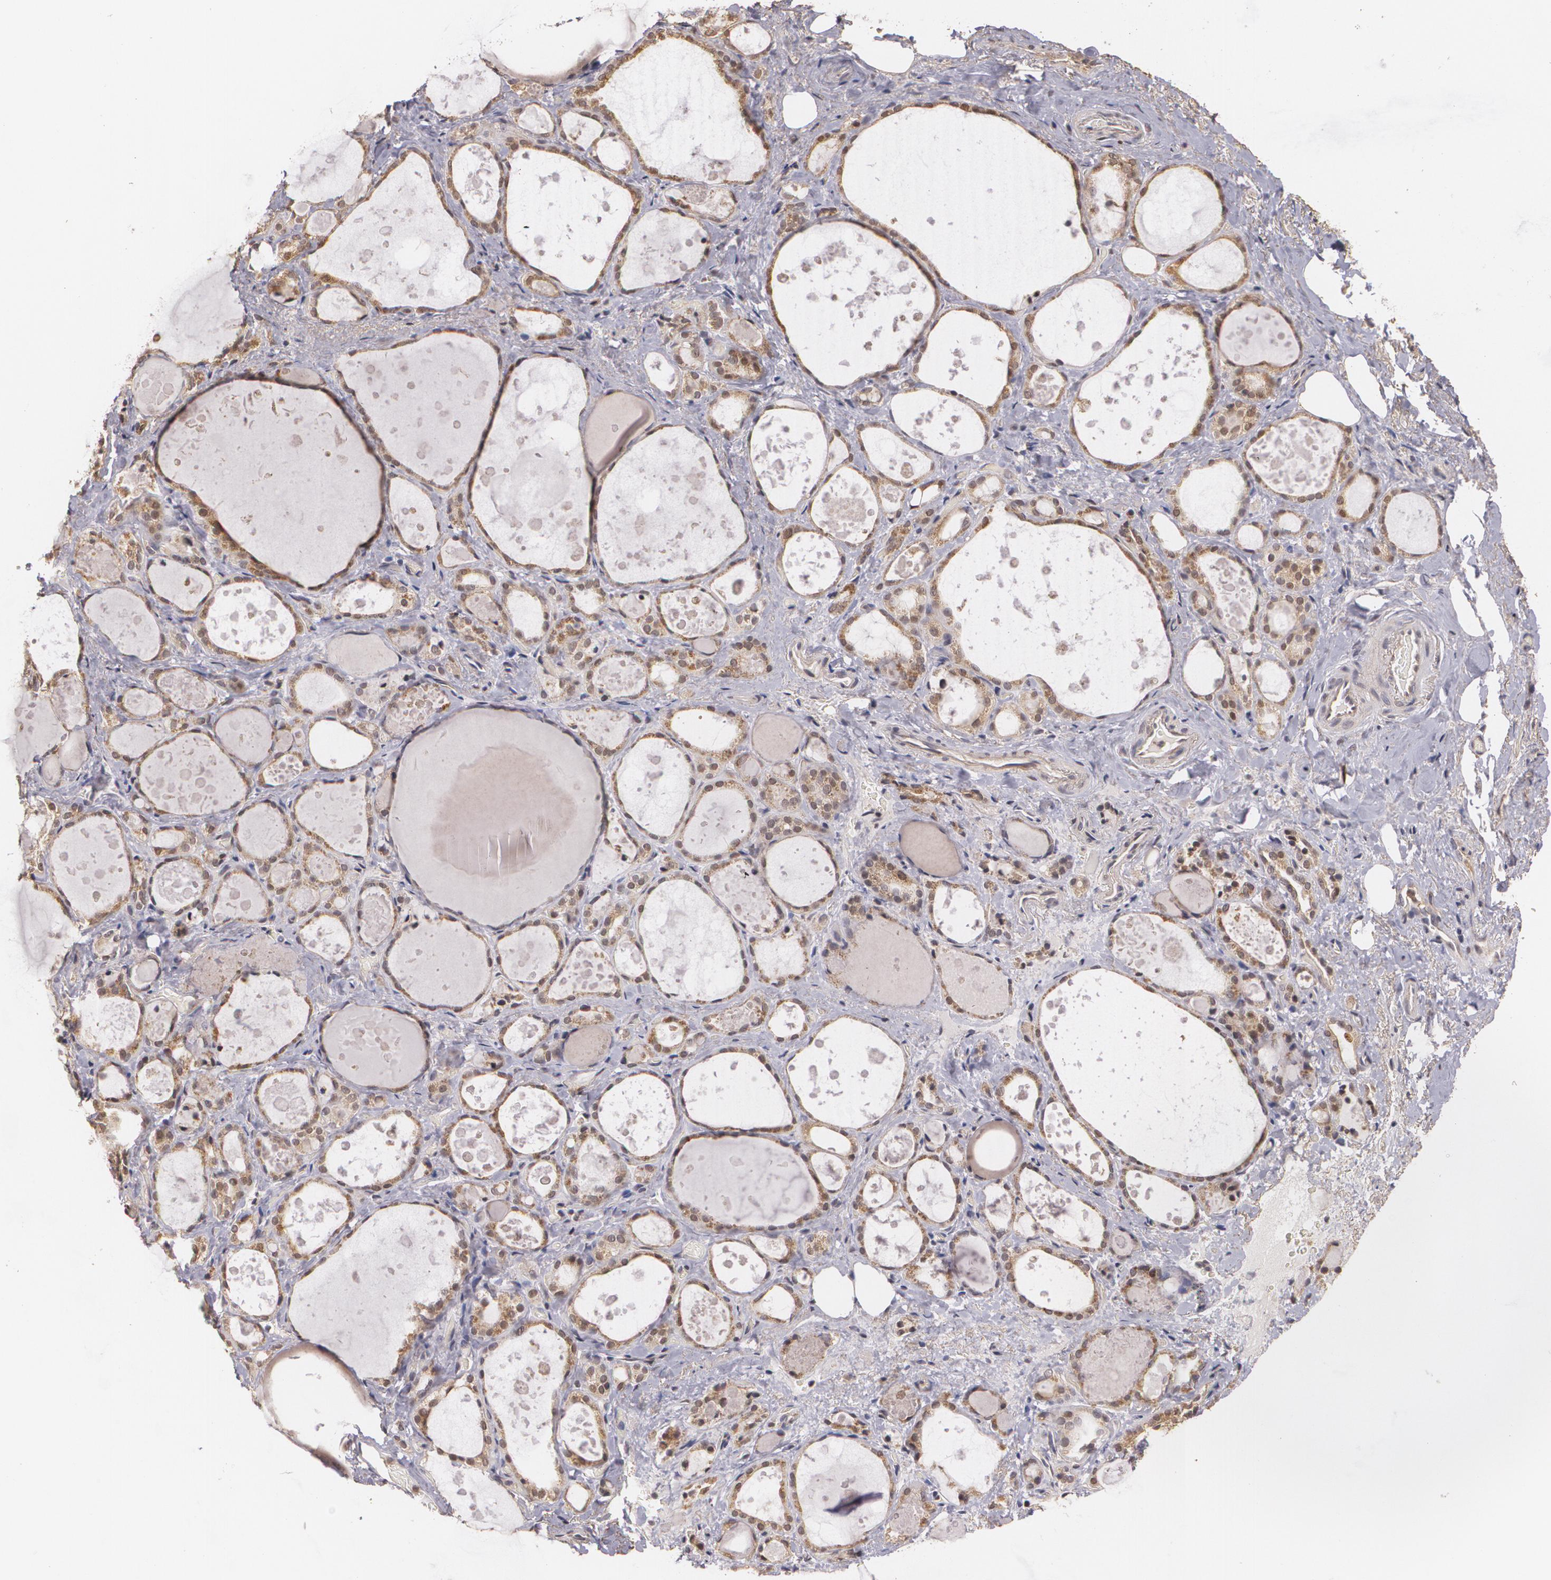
{"staining": {"intensity": "weak", "quantity": "25%-75%", "location": "cytoplasmic/membranous,nuclear"}, "tissue": "thyroid gland", "cell_type": "Glandular cells", "image_type": "normal", "snomed": [{"axis": "morphology", "description": "Normal tissue, NOS"}, {"axis": "topography", "description": "Thyroid gland"}], "caption": "Weak cytoplasmic/membranous,nuclear expression is seen in about 25%-75% of glandular cells in normal thyroid gland. The protein of interest is shown in brown color, while the nuclei are stained blue.", "gene": "BRCA1", "patient": {"sex": "female", "age": 75}}